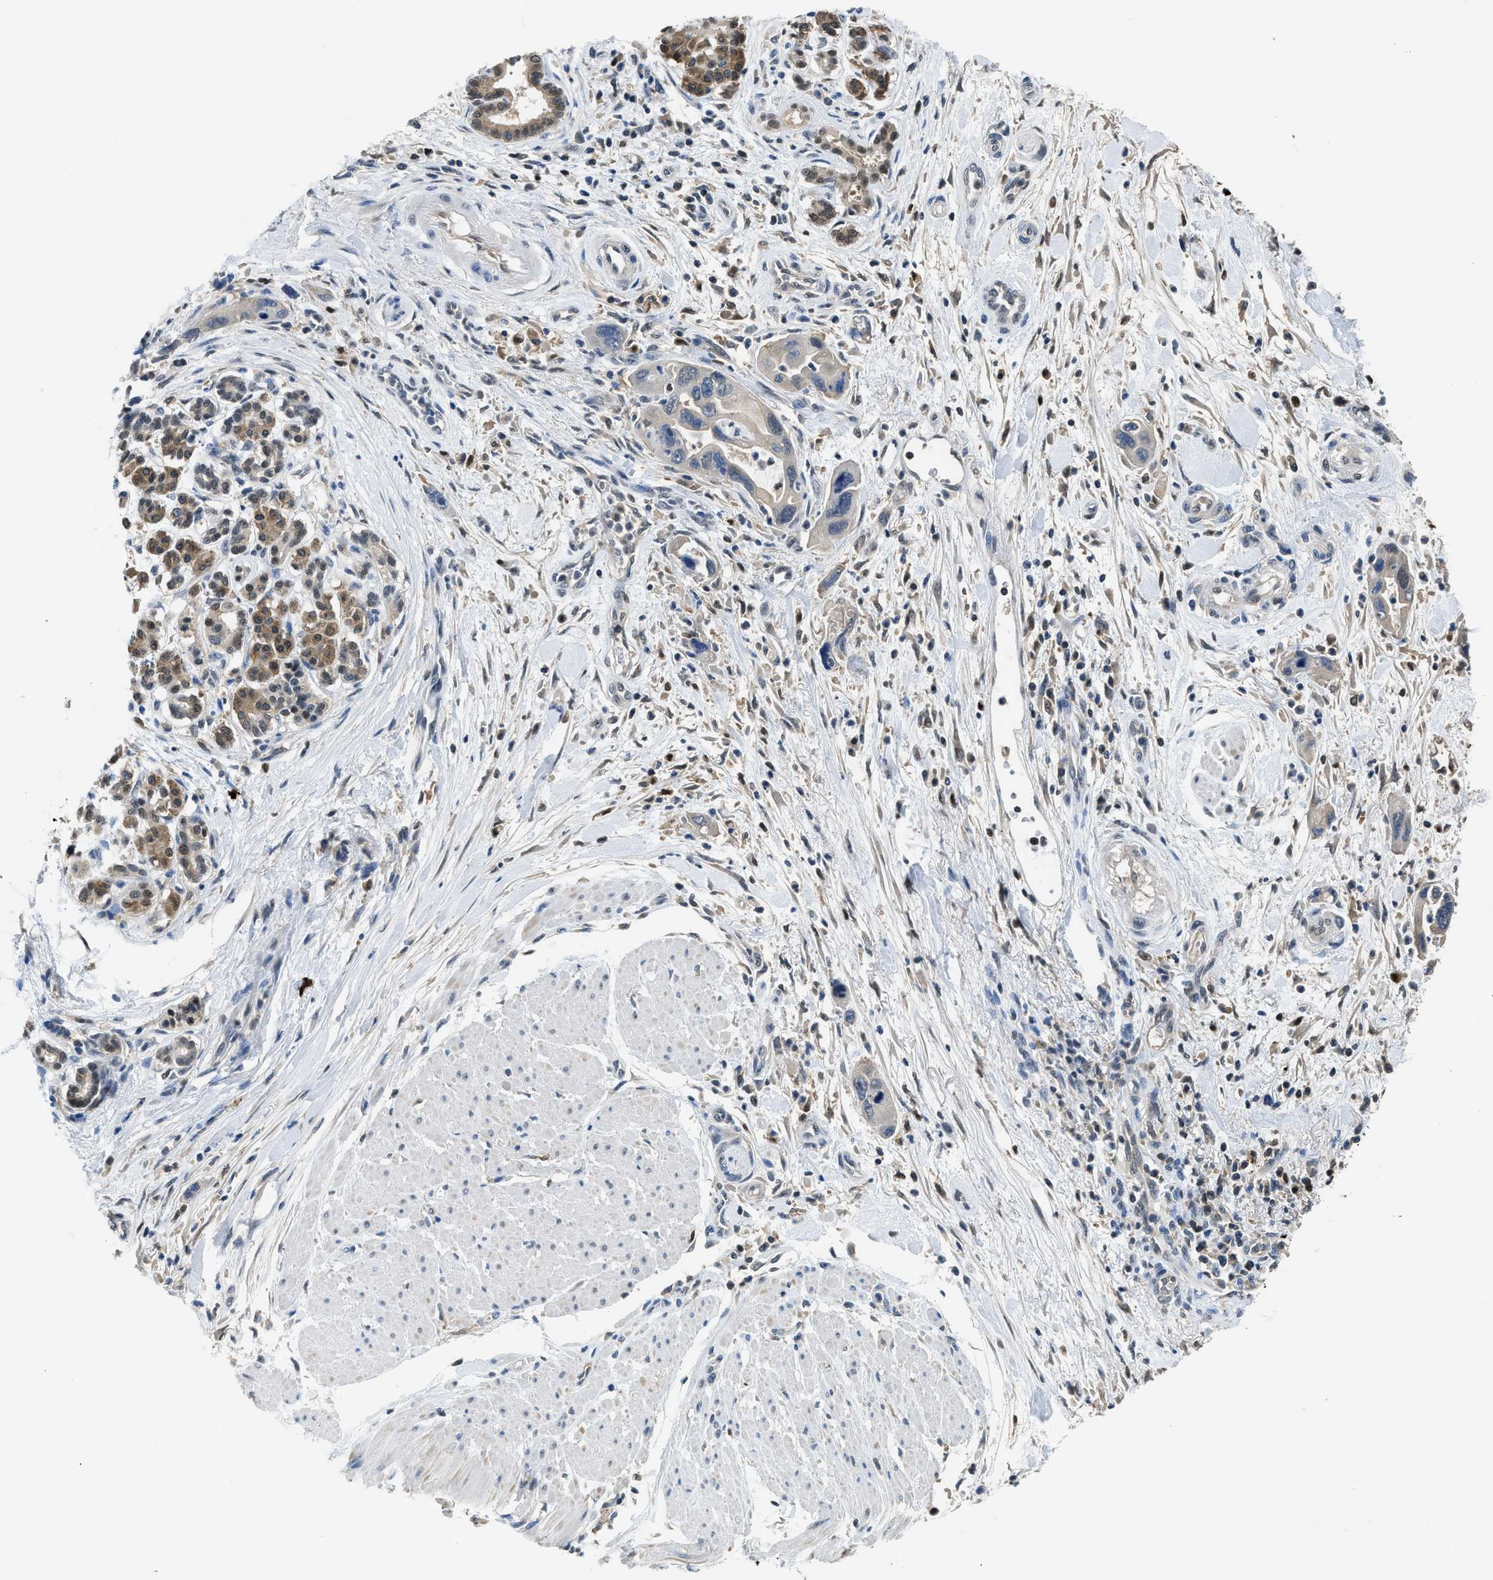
{"staining": {"intensity": "negative", "quantity": "none", "location": "none"}, "tissue": "pancreatic cancer", "cell_type": "Tumor cells", "image_type": "cancer", "snomed": [{"axis": "morphology", "description": "Normal tissue, NOS"}, {"axis": "morphology", "description": "Adenocarcinoma, NOS"}, {"axis": "topography", "description": "Pancreas"}], "caption": "An image of human adenocarcinoma (pancreatic) is negative for staining in tumor cells. The staining is performed using DAB (3,3'-diaminobenzidine) brown chromogen with nuclei counter-stained in using hematoxylin.", "gene": "ALX1", "patient": {"sex": "female", "age": 71}}